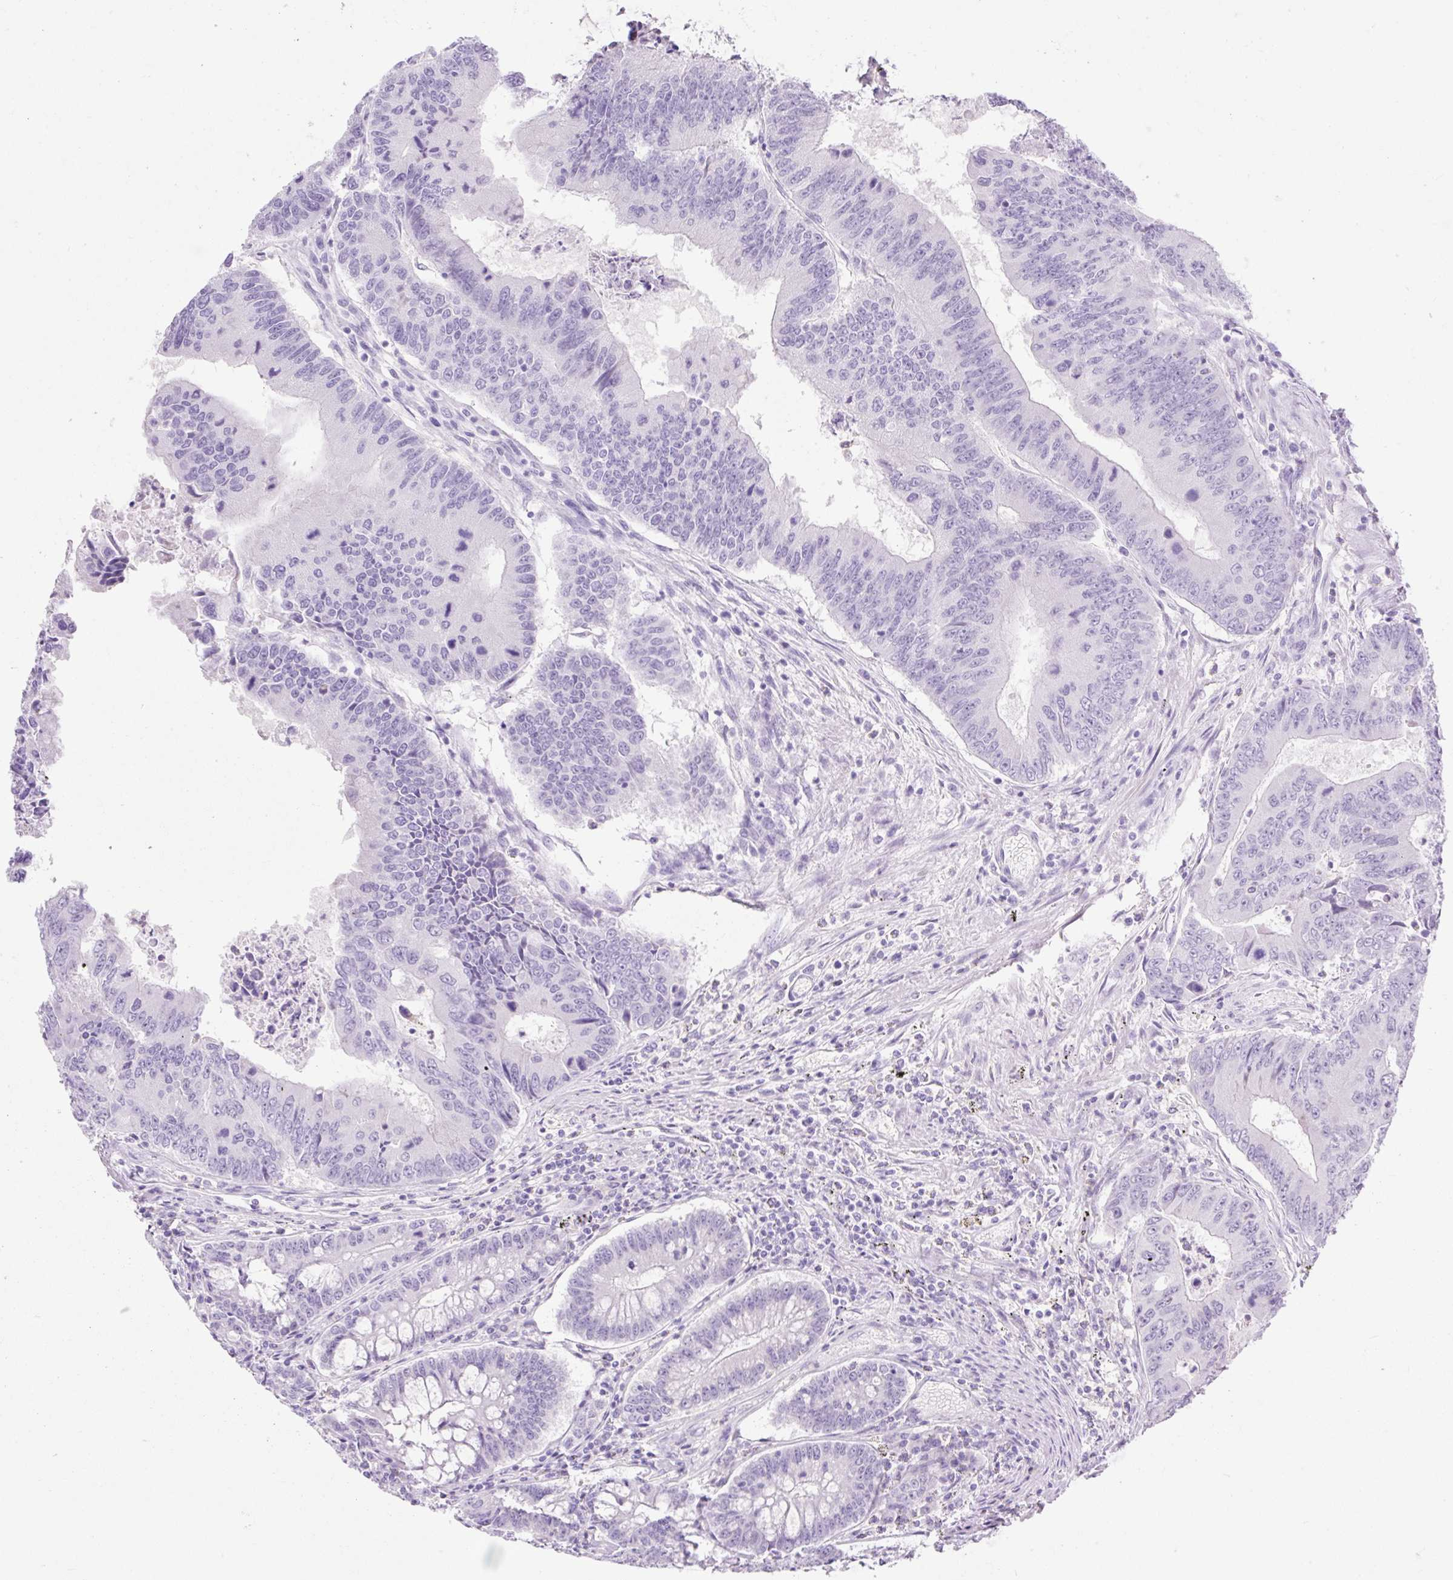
{"staining": {"intensity": "negative", "quantity": "none", "location": "none"}, "tissue": "colorectal cancer", "cell_type": "Tumor cells", "image_type": "cancer", "snomed": [{"axis": "morphology", "description": "Adenocarcinoma, NOS"}, {"axis": "topography", "description": "Colon"}], "caption": "This is a histopathology image of immunohistochemistry (IHC) staining of colorectal cancer, which shows no expression in tumor cells.", "gene": "SLC25A40", "patient": {"sex": "male", "age": 53}}